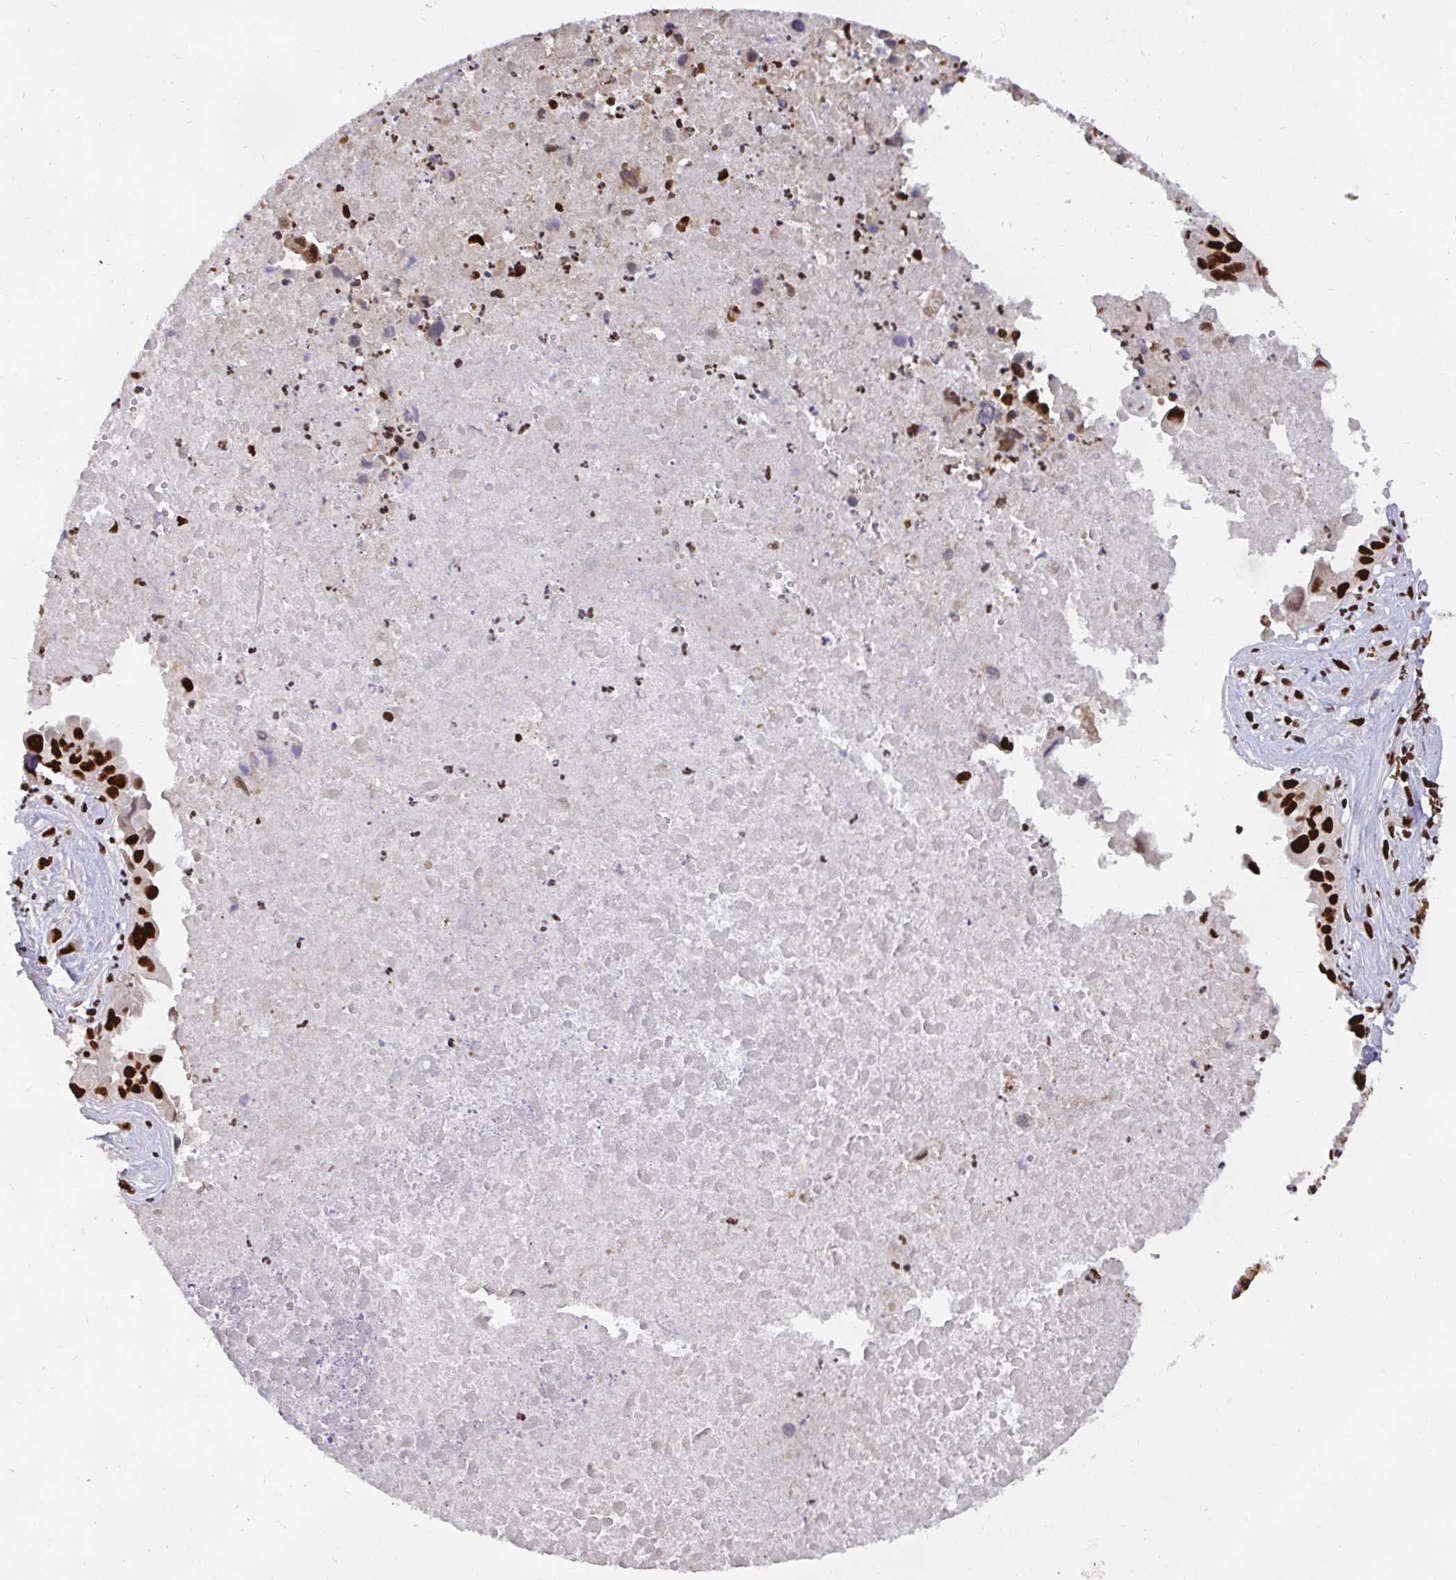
{"staining": {"intensity": "strong", "quantity": ">75%", "location": "nuclear"}, "tissue": "lung cancer", "cell_type": "Tumor cells", "image_type": "cancer", "snomed": [{"axis": "morphology", "description": "Adenocarcinoma, NOS"}, {"axis": "topography", "description": "Lymph node"}, {"axis": "topography", "description": "Lung"}], "caption": "Immunohistochemistry image of neoplastic tissue: lung cancer stained using immunohistochemistry shows high levels of strong protein expression localized specifically in the nuclear of tumor cells, appearing as a nuclear brown color.", "gene": "HNRNPL", "patient": {"sex": "male", "age": 64}}